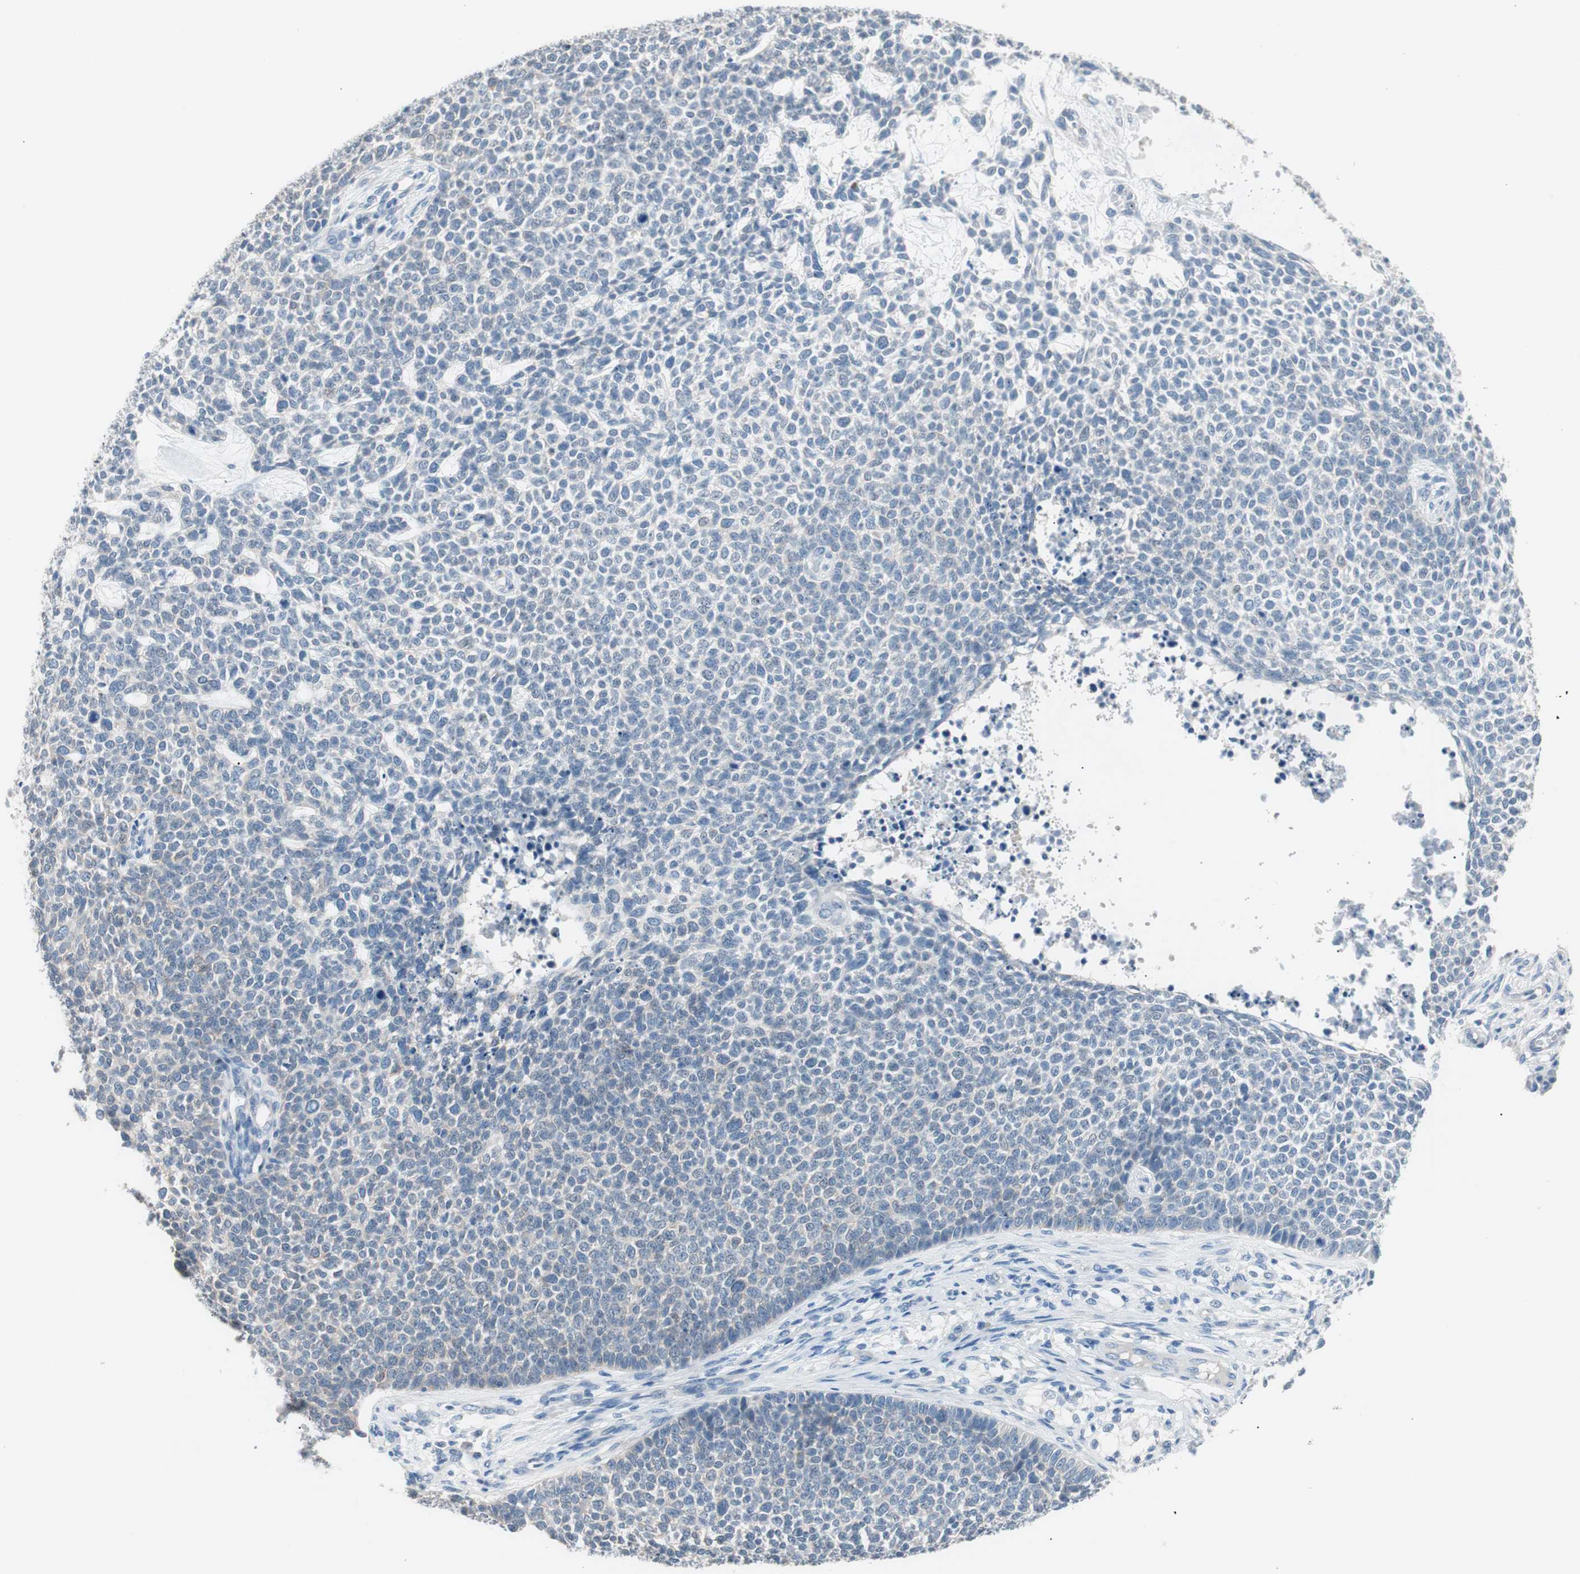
{"staining": {"intensity": "negative", "quantity": "none", "location": "none"}, "tissue": "skin cancer", "cell_type": "Tumor cells", "image_type": "cancer", "snomed": [{"axis": "morphology", "description": "Basal cell carcinoma"}, {"axis": "topography", "description": "Skin"}], "caption": "The immunohistochemistry photomicrograph has no significant positivity in tumor cells of basal cell carcinoma (skin) tissue. The staining was performed using DAB to visualize the protein expression in brown, while the nuclei were stained in blue with hematoxylin (Magnification: 20x).", "gene": "VIL1", "patient": {"sex": "female", "age": 84}}